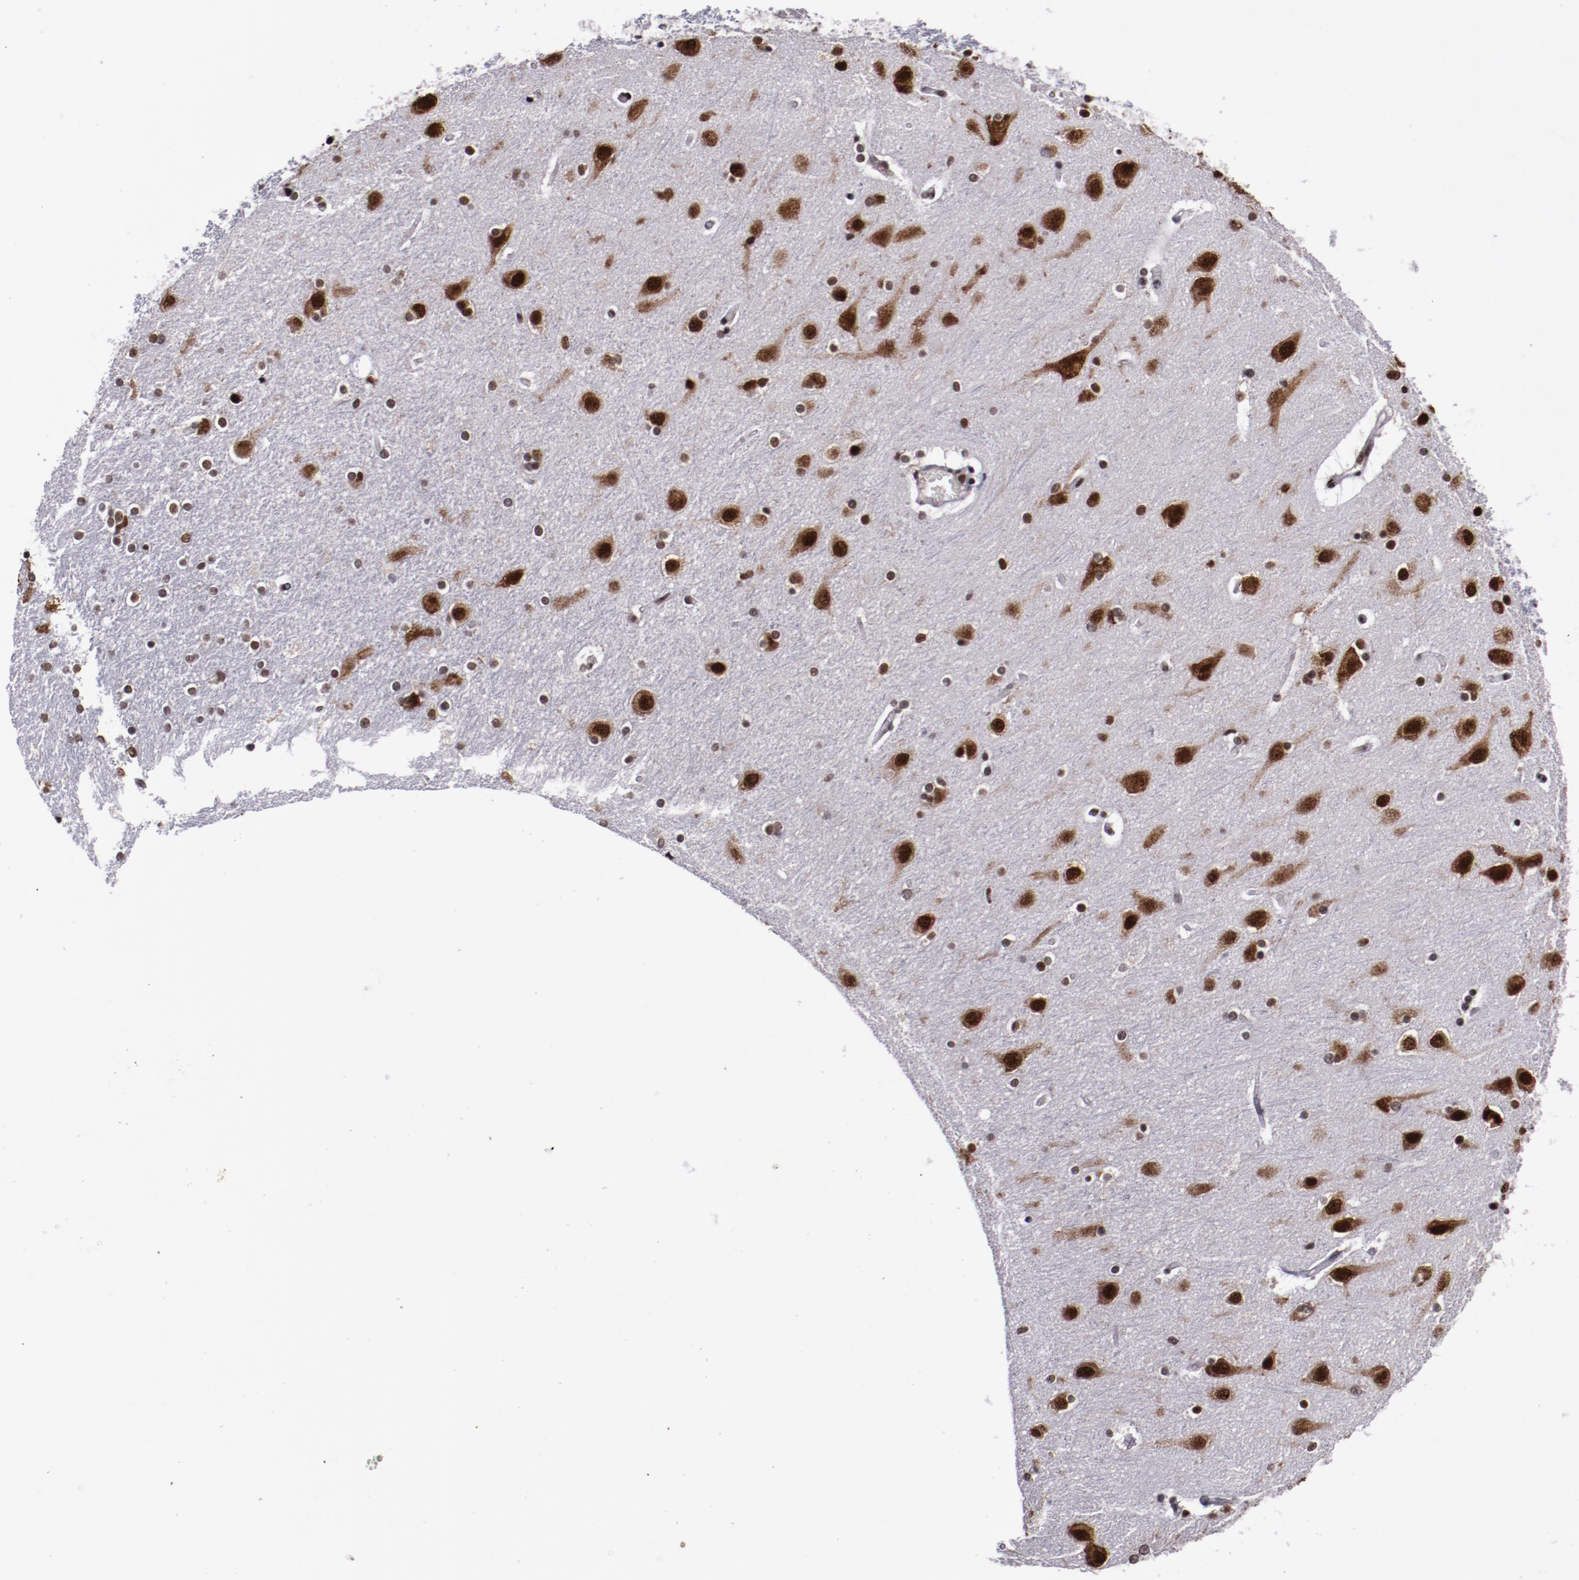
{"staining": {"intensity": "moderate", "quantity": "25%-75%", "location": "nuclear"}, "tissue": "caudate", "cell_type": "Glial cells", "image_type": "normal", "snomed": [{"axis": "morphology", "description": "Normal tissue, NOS"}, {"axis": "topography", "description": "Lateral ventricle wall"}], "caption": "Immunohistochemical staining of benign human caudate displays 25%-75% levels of moderate nuclear protein staining in about 25%-75% of glial cells.", "gene": "ERH", "patient": {"sex": "female", "age": 54}}